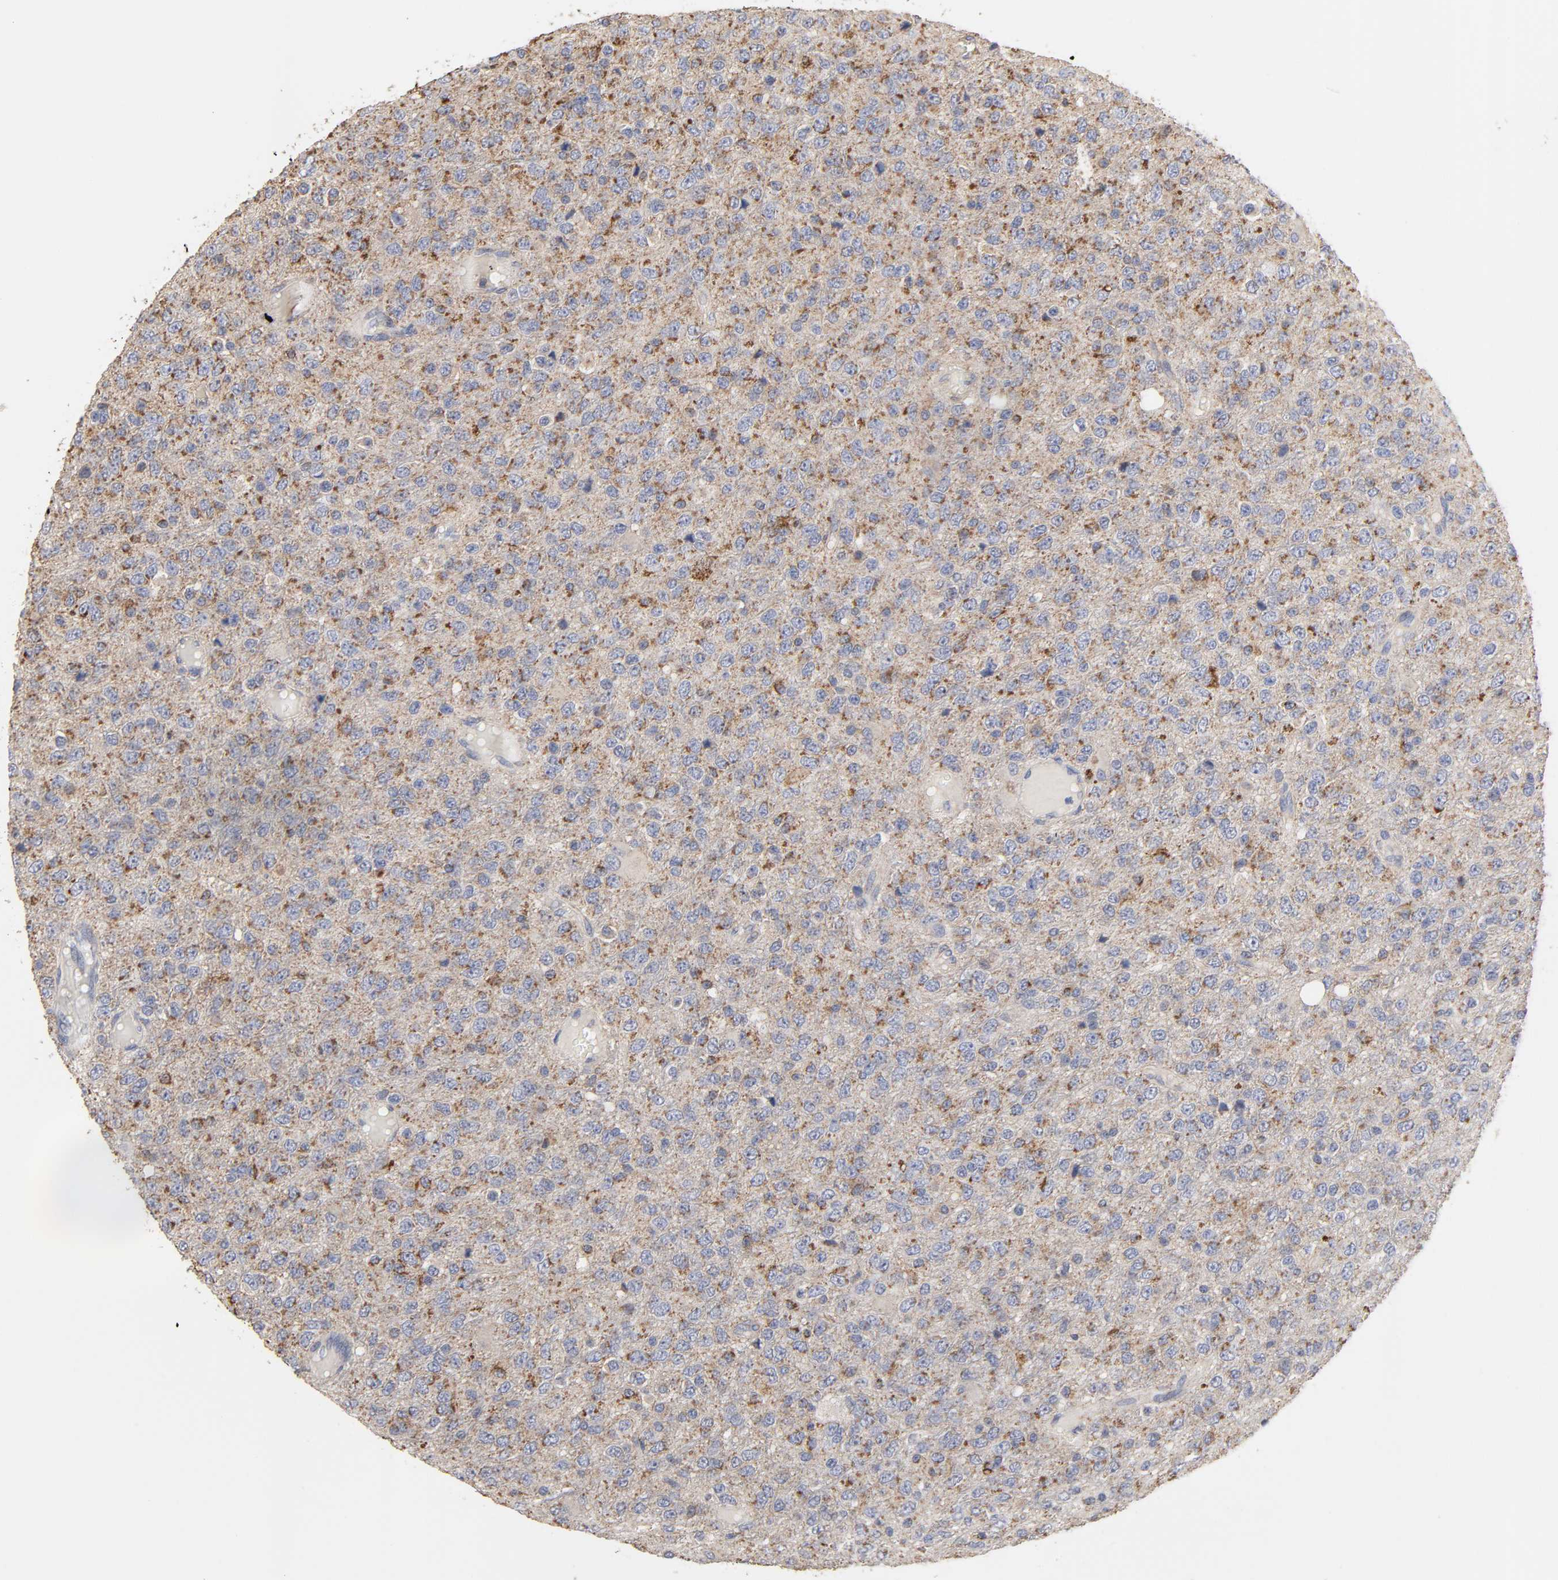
{"staining": {"intensity": "moderate", "quantity": "25%-75%", "location": "cytoplasmic/membranous"}, "tissue": "glioma", "cell_type": "Tumor cells", "image_type": "cancer", "snomed": [{"axis": "morphology", "description": "Glioma, malignant, High grade"}, {"axis": "topography", "description": "pancreas cauda"}], "caption": "Malignant glioma (high-grade) stained with immunohistochemistry displays moderate cytoplasmic/membranous expression in about 25%-75% of tumor cells.", "gene": "CYCS", "patient": {"sex": "male", "age": 60}}